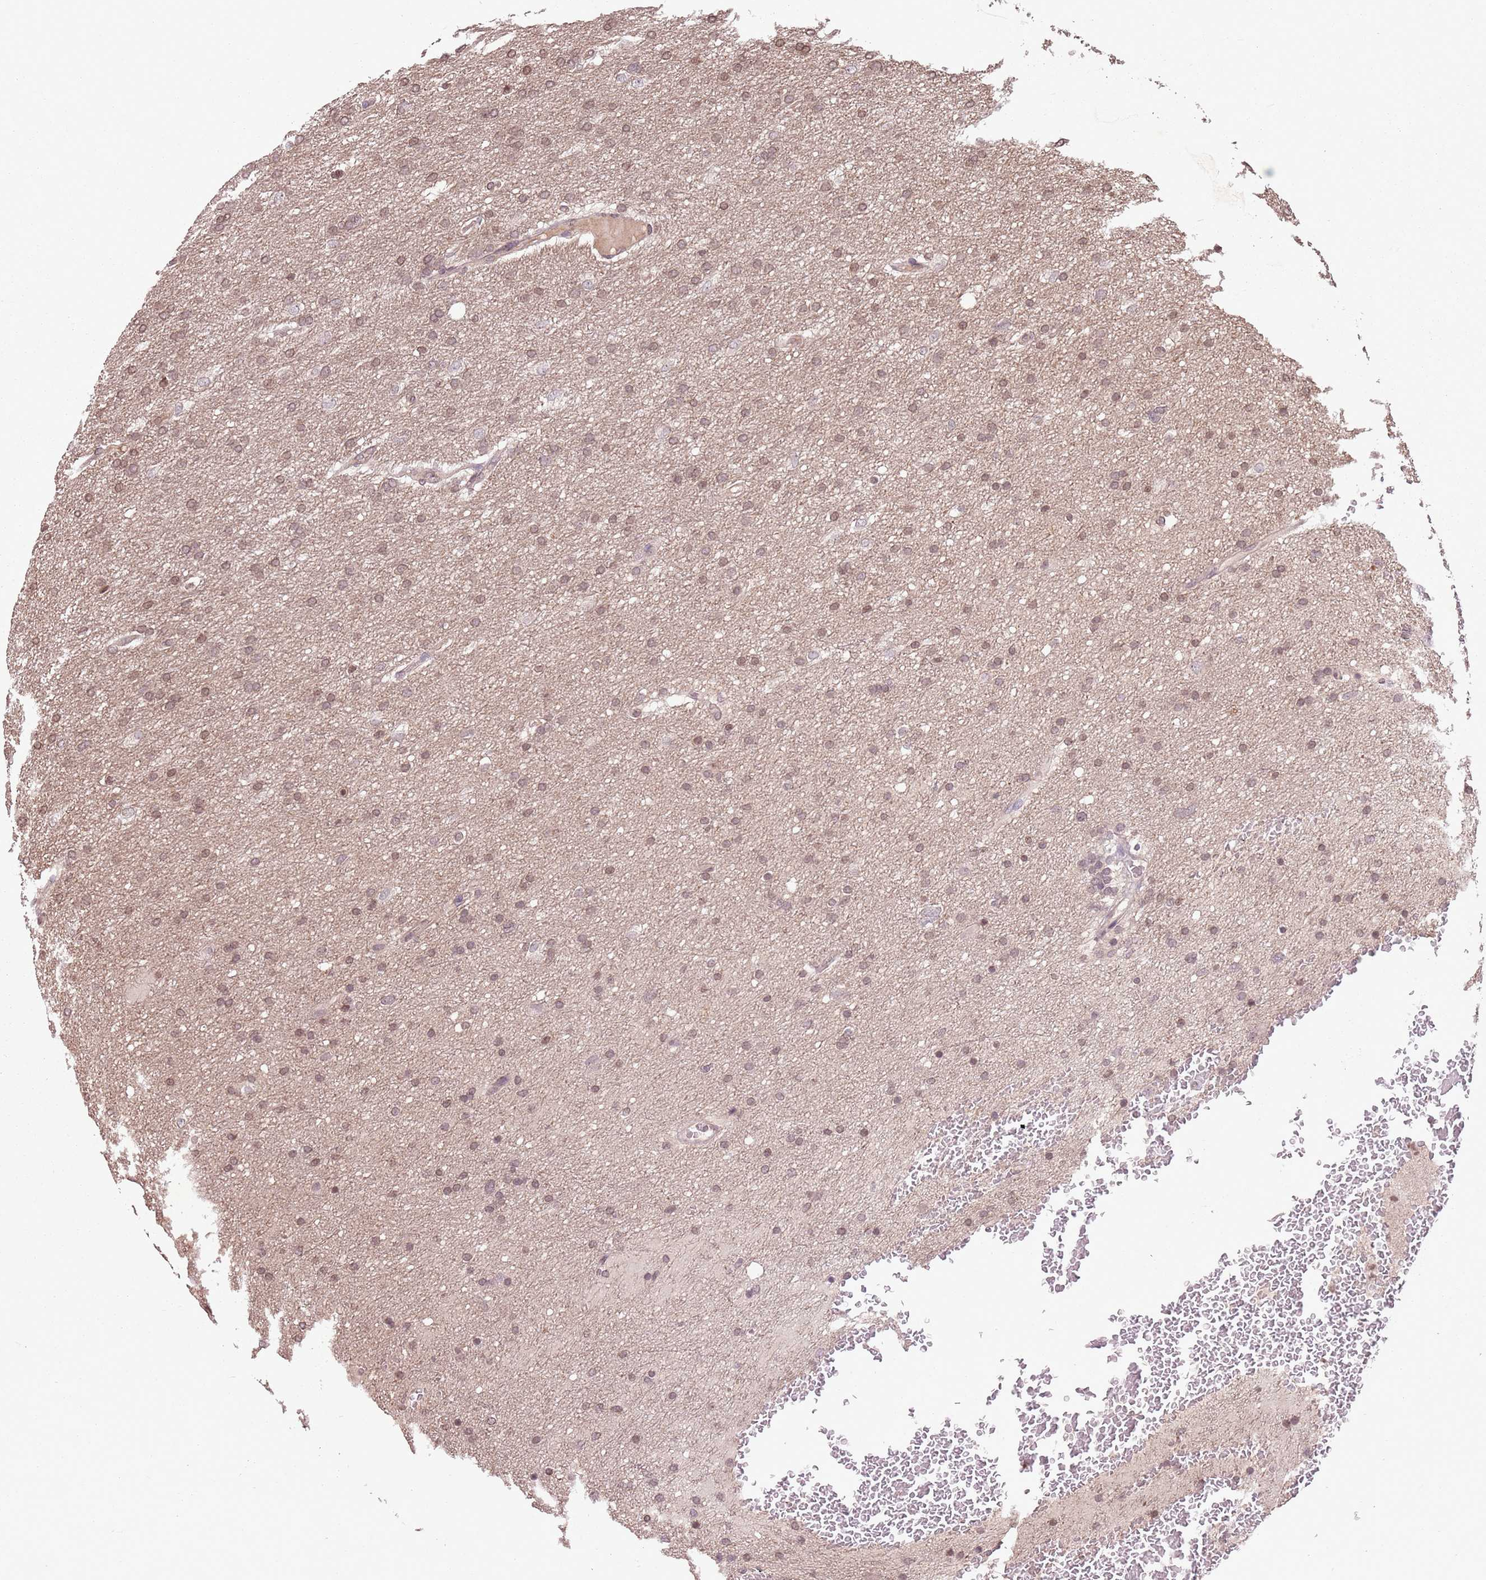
{"staining": {"intensity": "weak", "quantity": ">75%", "location": "cytoplasmic/membranous"}, "tissue": "glioma", "cell_type": "Tumor cells", "image_type": "cancer", "snomed": [{"axis": "morphology", "description": "Glioma, malignant, High grade"}, {"axis": "topography", "description": "Cerebral cortex"}], "caption": "IHC (DAB) staining of malignant glioma (high-grade) reveals weak cytoplasmic/membranous protein staining in approximately >75% of tumor cells. IHC stains the protein of interest in brown and the nuclei are stained blue.", "gene": "CAPN9", "patient": {"sex": "female", "age": 36}}